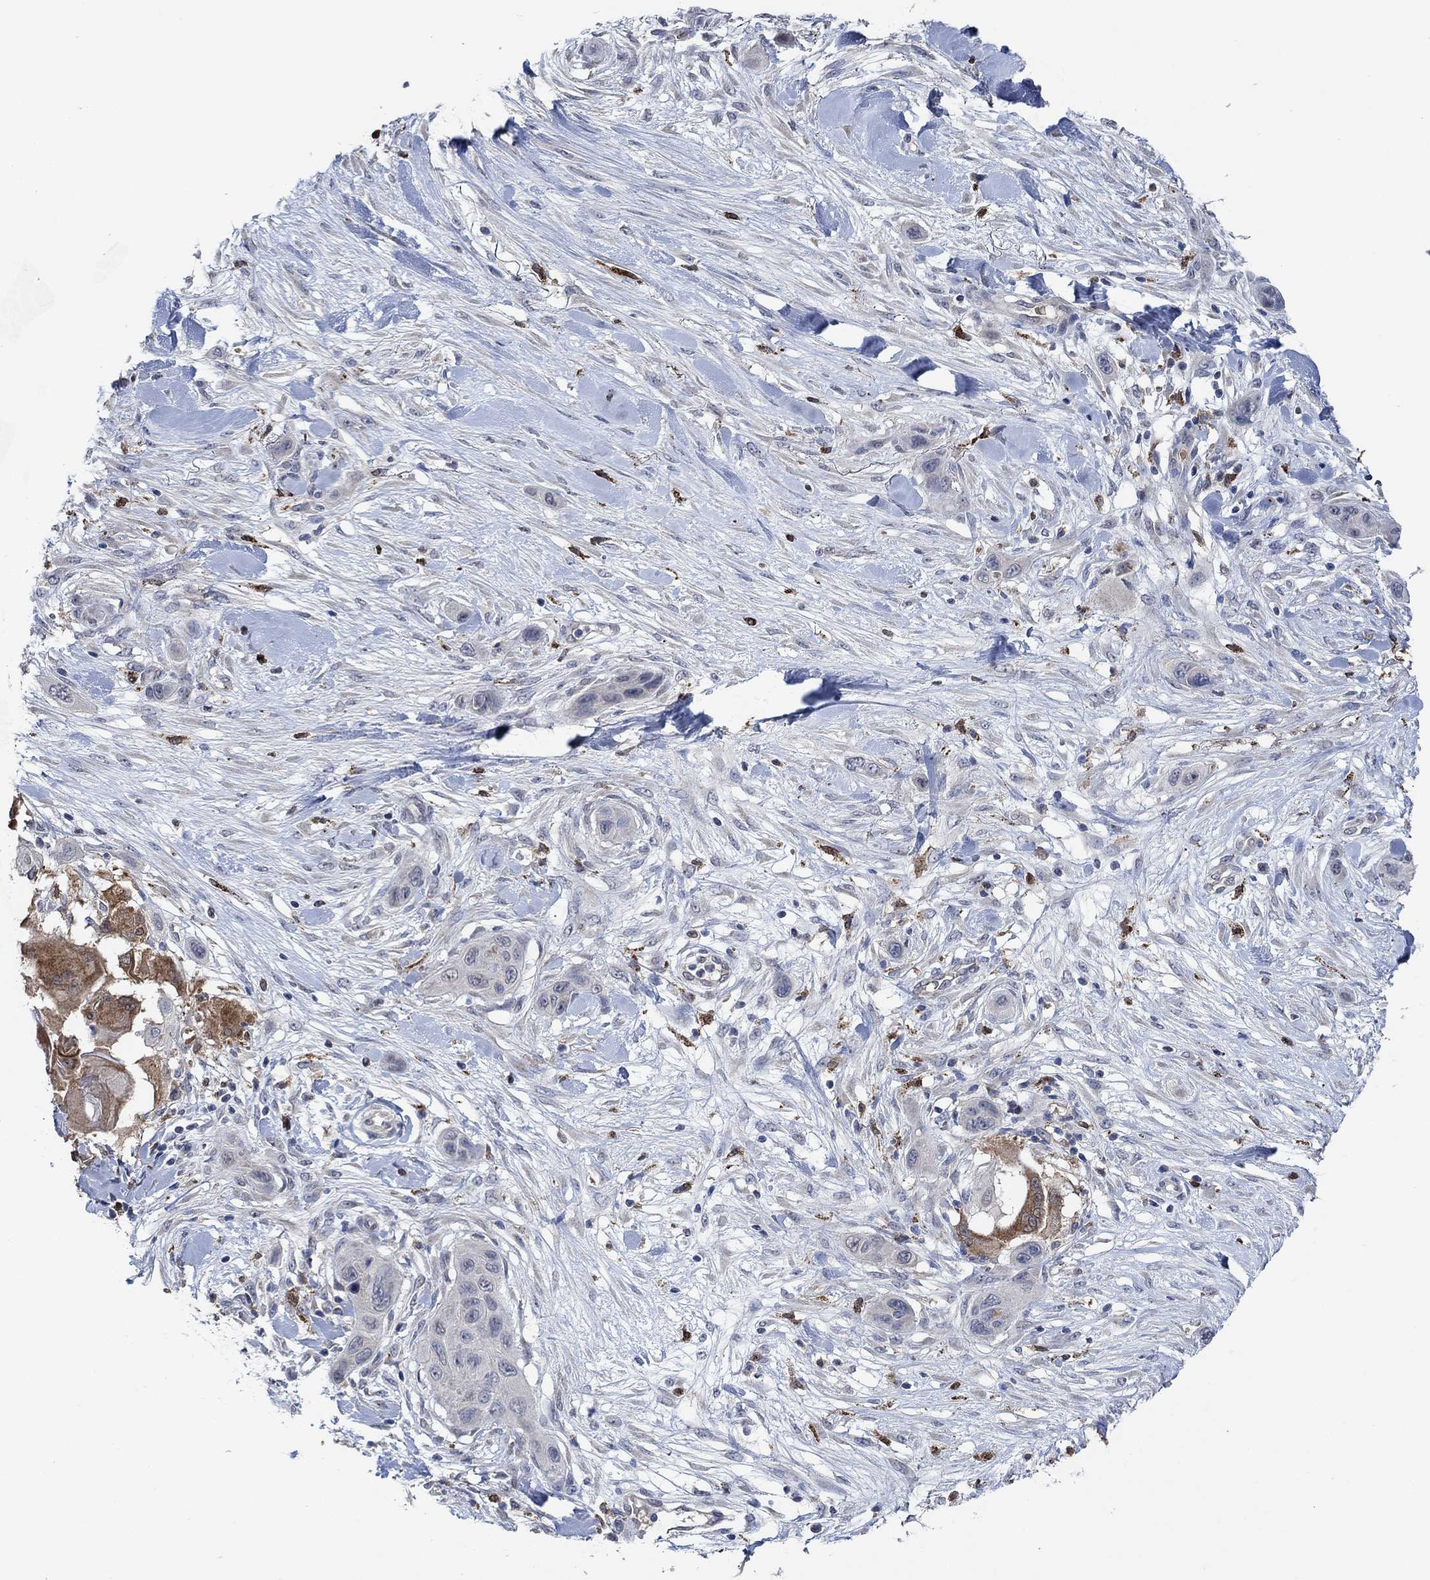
{"staining": {"intensity": "negative", "quantity": "none", "location": "none"}, "tissue": "skin cancer", "cell_type": "Tumor cells", "image_type": "cancer", "snomed": [{"axis": "morphology", "description": "Squamous cell carcinoma, NOS"}, {"axis": "topography", "description": "Skin"}], "caption": "Micrograph shows no protein expression in tumor cells of skin squamous cell carcinoma tissue.", "gene": "MPP1", "patient": {"sex": "male", "age": 79}}